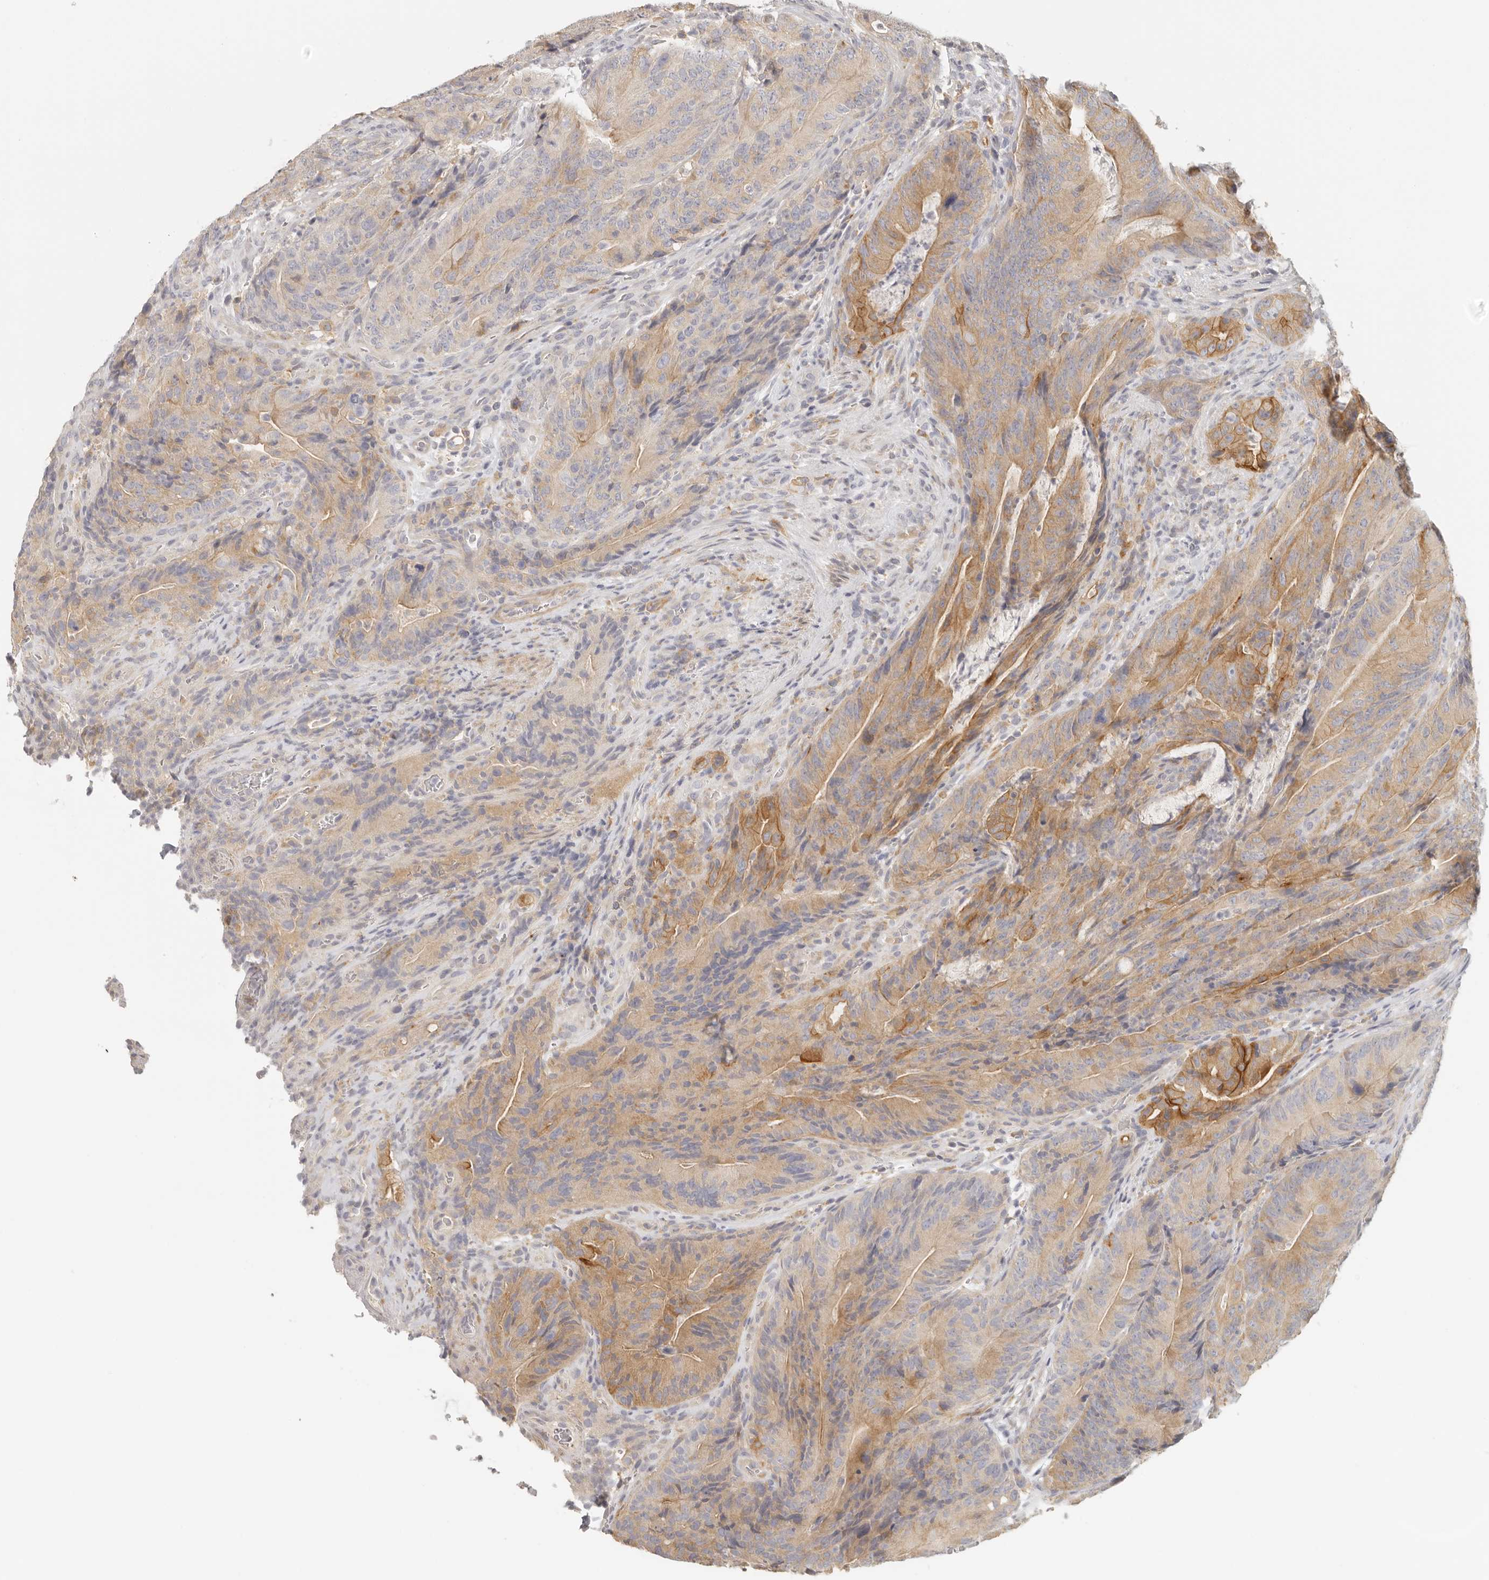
{"staining": {"intensity": "moderate", "quantity": "25%-75%", "location": "cytoplasmic/membranous"}, "tissue": "colorectal cancer", "cell_type": "Tumor cells", "image_type": "cancer", "snomed": [{"axis": "morphology", "description": "Normal tissue, NOS"}, {"axis": "topography", "description": "Colon"}], "caption": "Immunohistochemical staining of colorectal cancer demonstrates moderate cytoplasmic/membranous protein staining in about 25%-75% of tumor cells.", "gene": "ANXA9", "patient": {"sex": "female", "age": 82}}